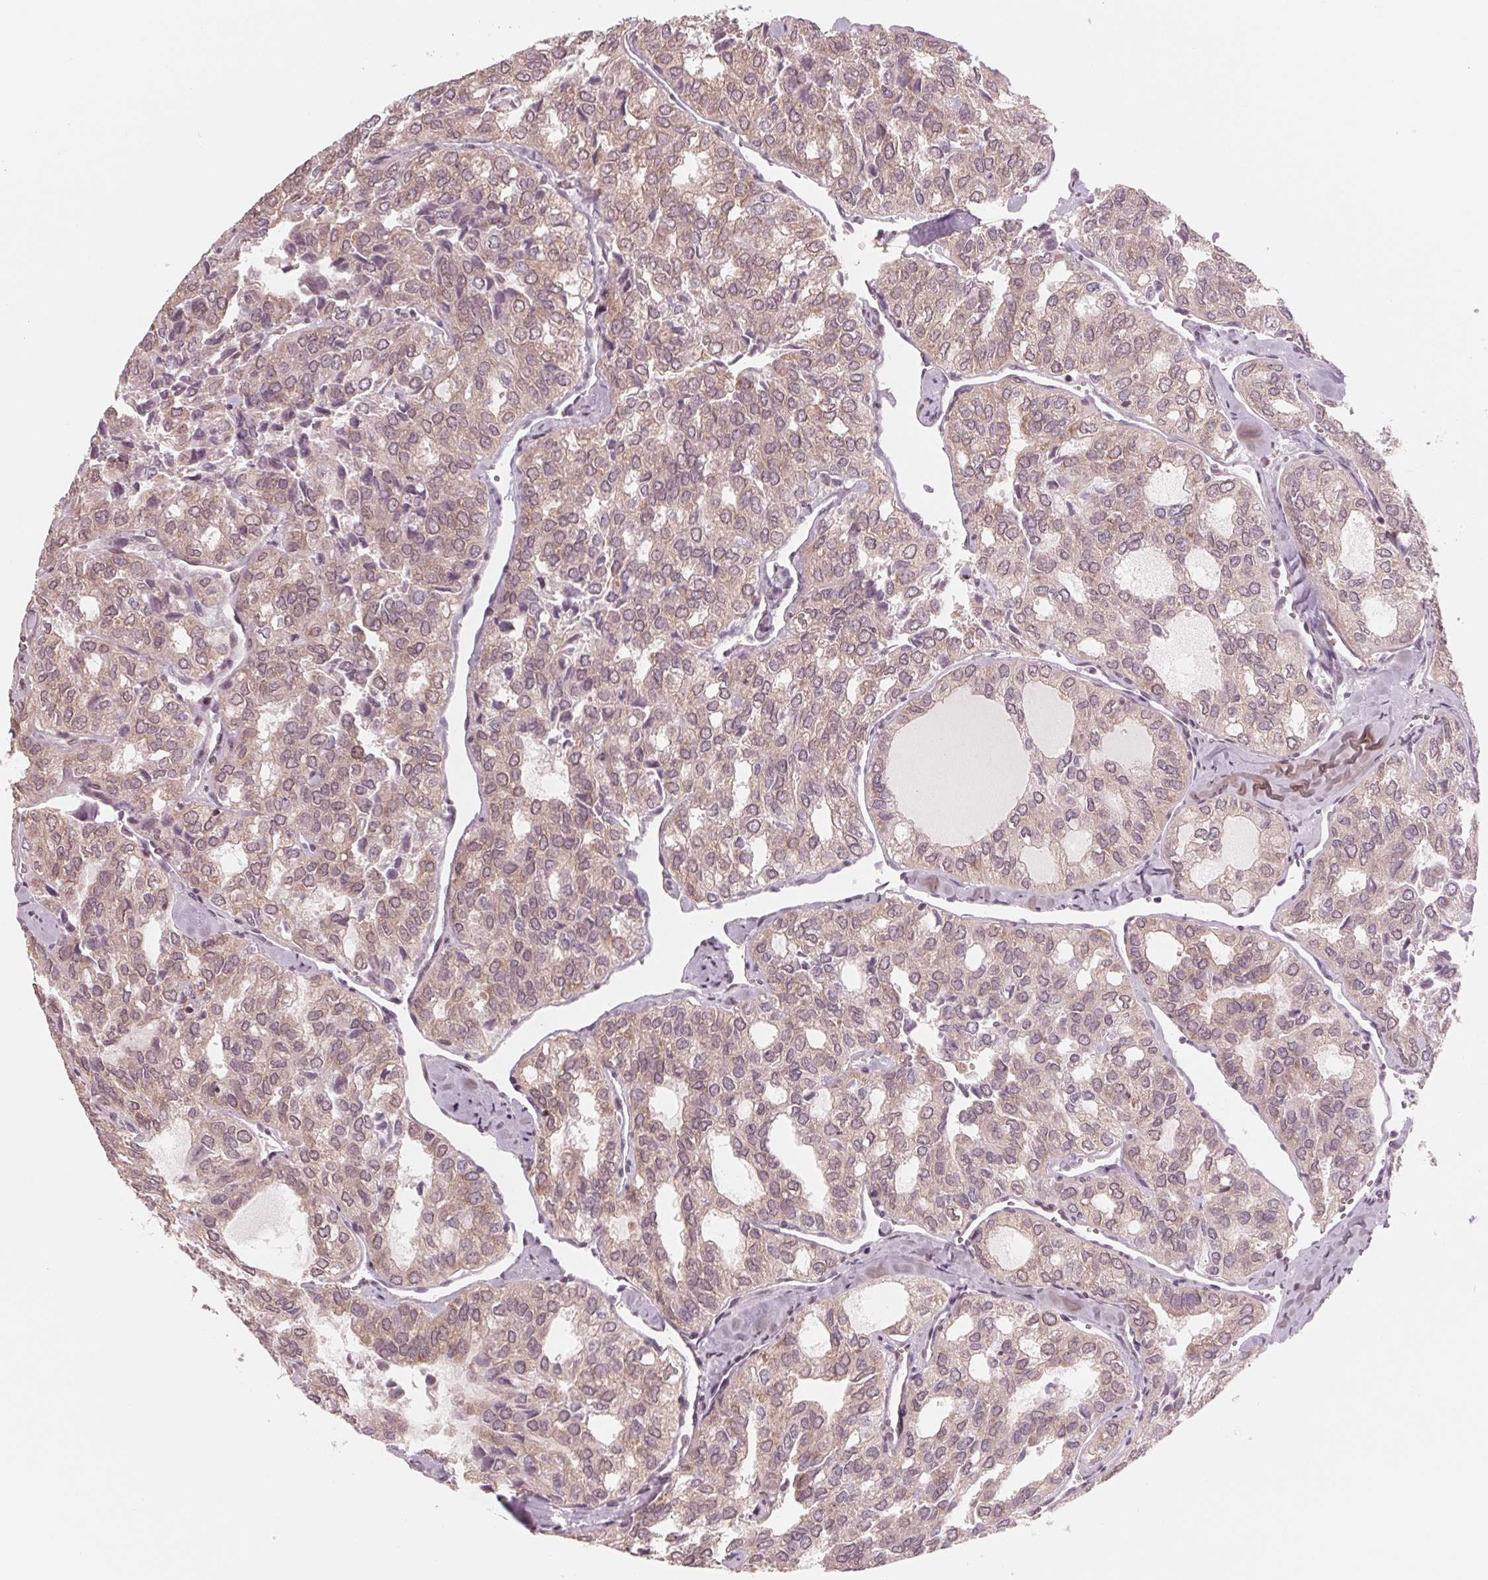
{"staining": {"intensity": "weak", "quantity": "25%-75%", "location": "cytoplasmic/membranous"}, "tissue": "thyroid cancer", "cell_type": "Tumor cells", "image_type": "cancer", "snomed": [{"axis": "morphology", "description": "Follicular adenoma carcinoma, NOS"}, {"axis": "topography", "description": "Thyroid gland"}], "caption": "Thyroid cancer was stained to show a protein in brown. There is low levels of weak cytoplasmic/membranous expression in approximately 25%-75% of tumor cells.", "gene": "GIGYF2", "patient": {"sex": "male", "age": 75}}